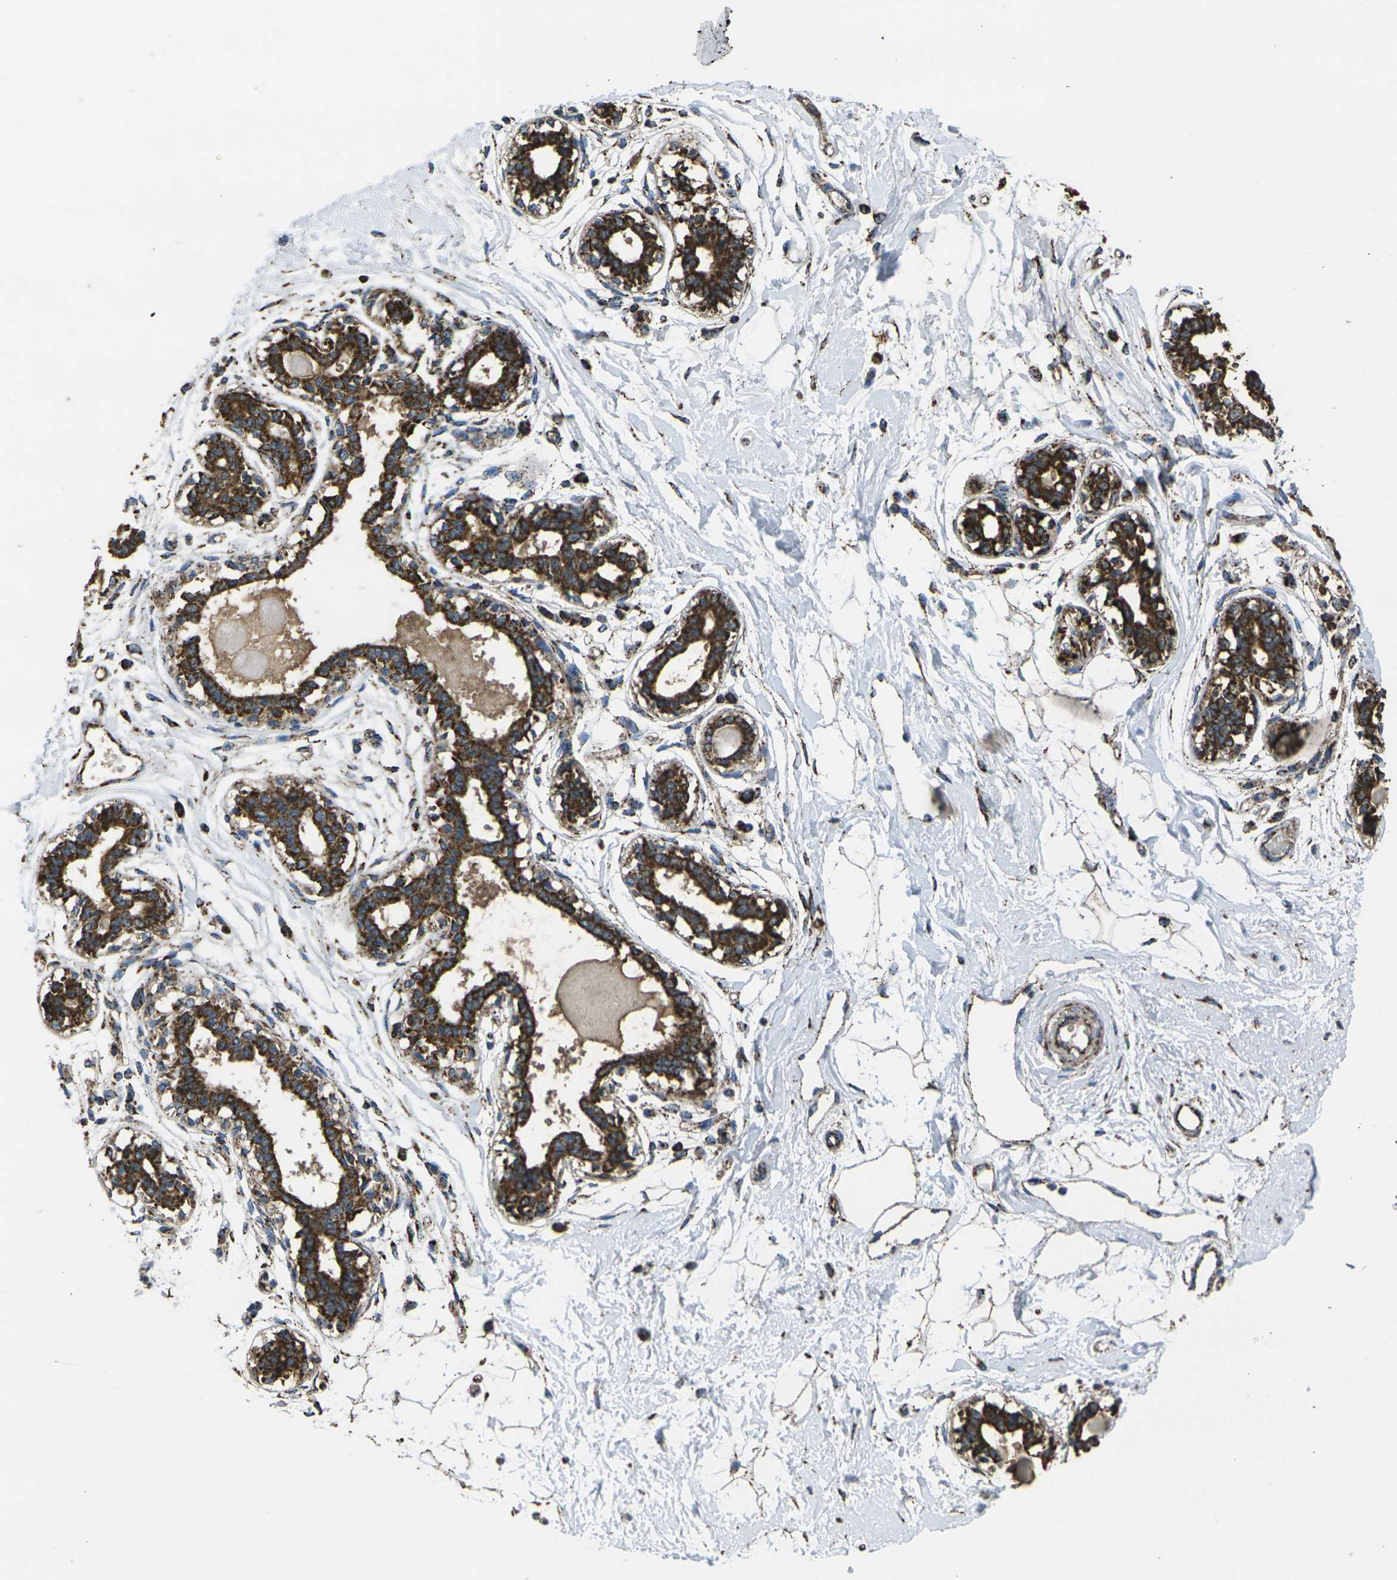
{"staining": {"intensity": "negative", "quantity": "none", "location": "none"}, "tissue": "breast", "cell_type": "Adipocytes", "image_type": "normal", "snomed": [{"axis": "morphology", "description": "Normal tissue, NOS"}, {"axis": "topography", "description": "Breast"}], "caption": "DAB immunohistochemical staining of unremarkable human breast displays no significant staining in adipocytes.", "gene": "KLHL5", "patient": {"sex": "female", "age": 45}}